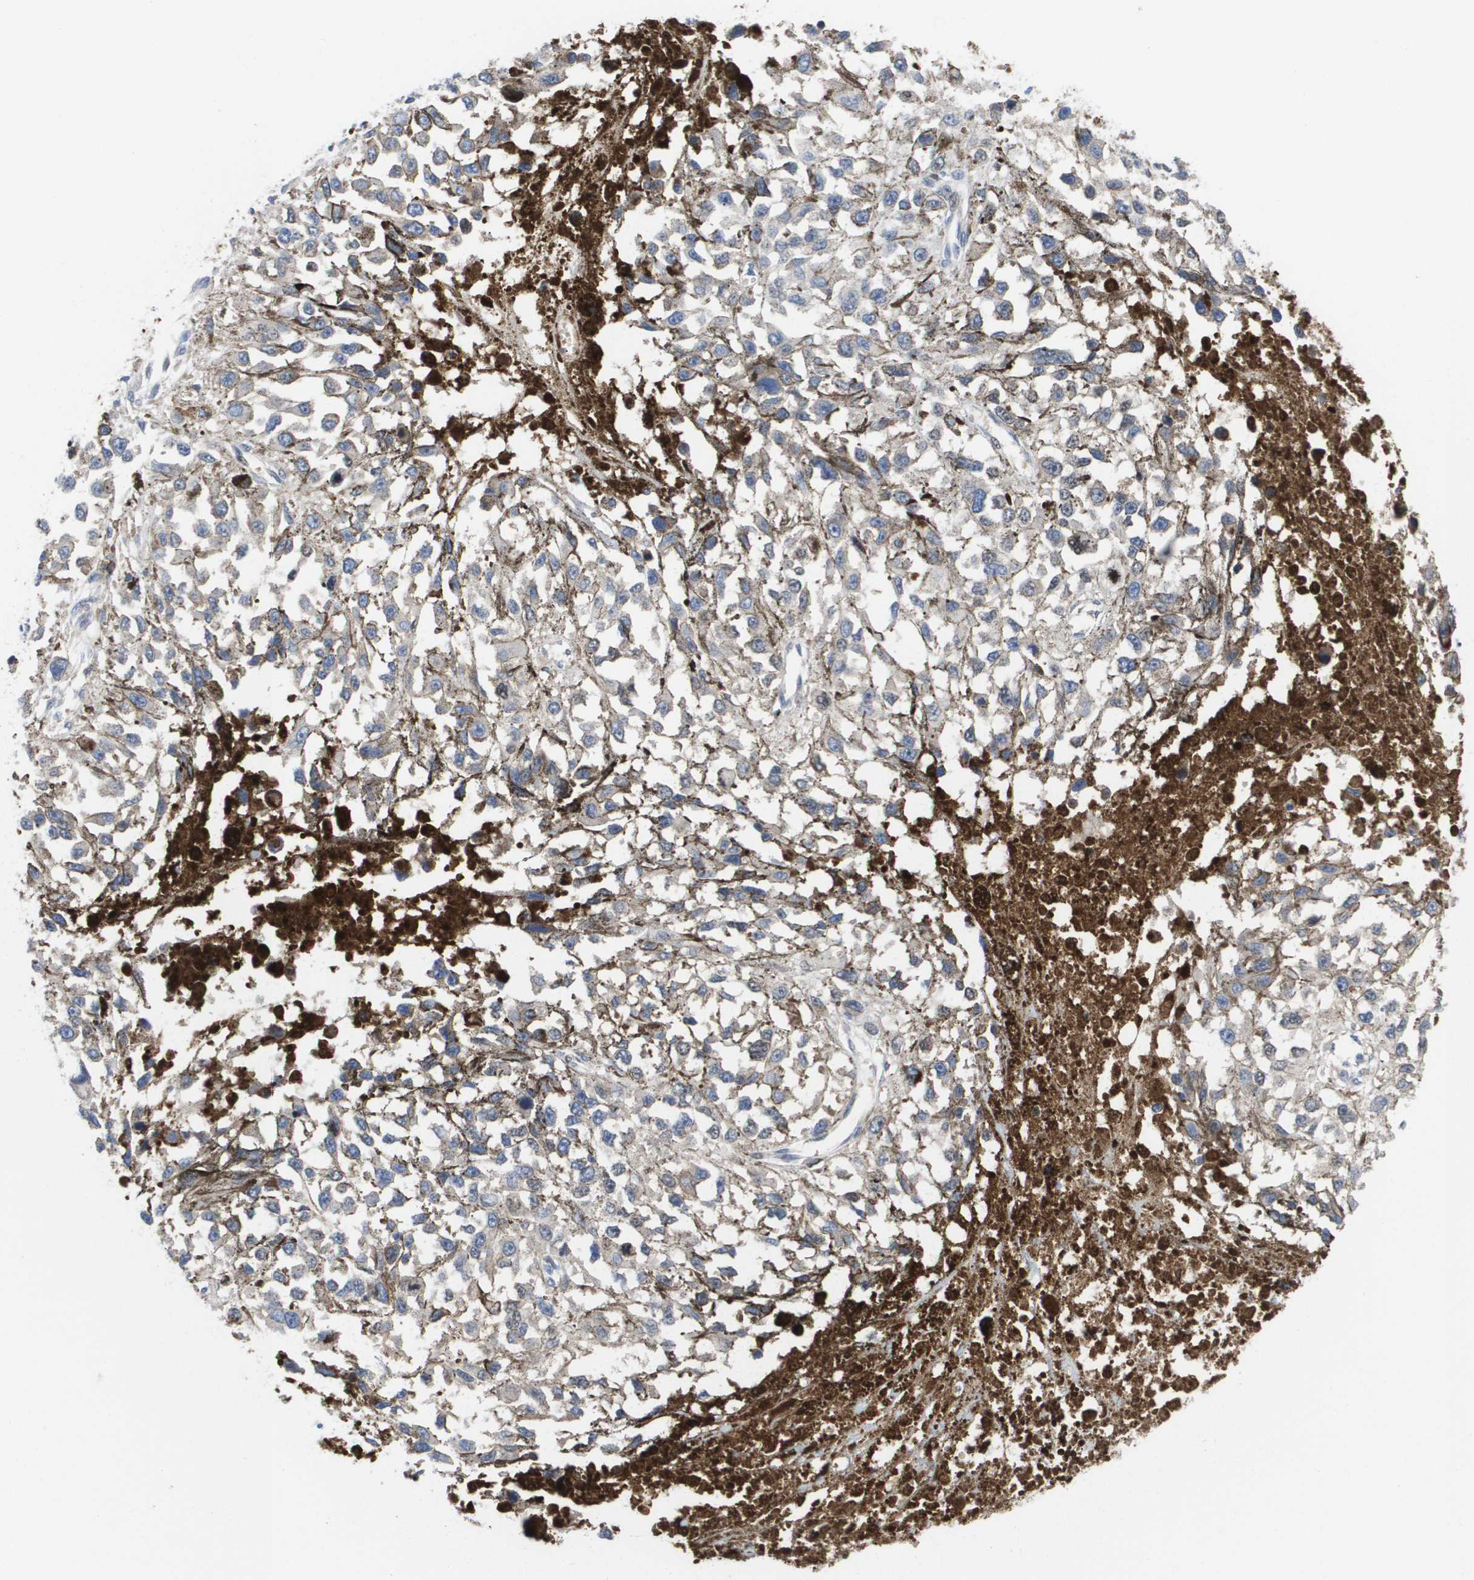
{"staining": {"intensity": "negative", "quantity": "none", "location": "none"}, "tissue": "melanoma", "cell_type": "Tumor cells", "image_type": "cancer", "snomed": [{"axis": "morphology", "description": "Malignant melanoma, Metastatic site"}, {"axis": "topography", "description": "Lymph node"}], "caption": "Tumor cells are negative for brown protein staining in melanoma. Nuclei are stained in blue.", "gene": "SERPINC1", "patient": {"sex": "male", "age": 59}}